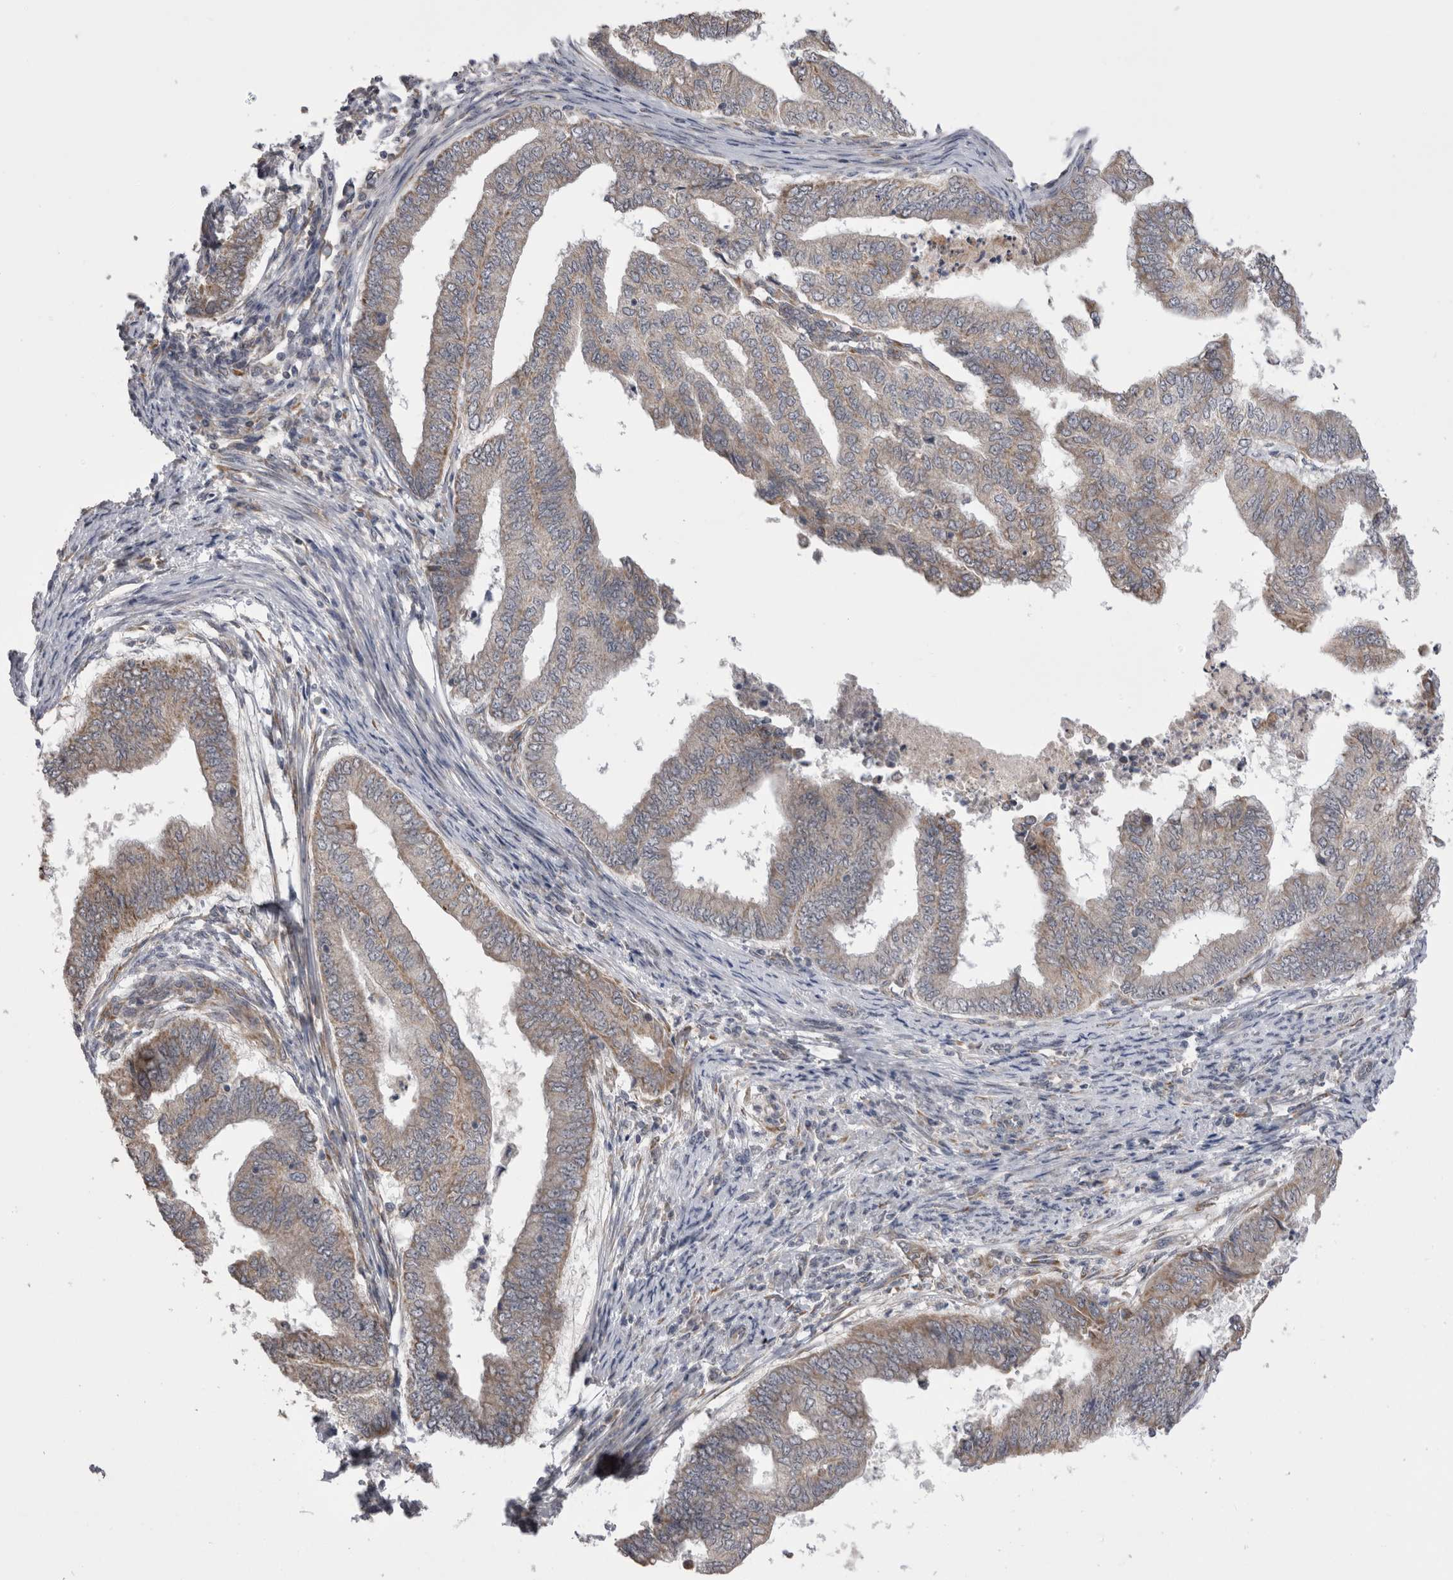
{"staining": {"intensity": "weak", "quantity": "<25%", "location": "cytoplasmic/membranous"}, "tissue": "endometrial cancer", "cell_type": "Tumor cells", "image_type": "cancer", "snomed": [{"axis": "morphology", "description": "Polyp, NOS"}, {"axis": "morphology", "description": "Adenocarcinoma, NOS"}, {"axis": "morphology", "description": "Adenoma, NOS"}, {"axis": "topography", "description": "Endometrium"}], "caption": "Adenocarcinoma (endometrial) was stained to show a protein in brown. There is no significant expression in tumor cells. (Brightfield microscopy of DAB (3,3'-diaminobenzidine) immunohistochemistry at high magnification).", "gene": "ARHGAP29", "patient": {"sex": "female", "age": 79}}